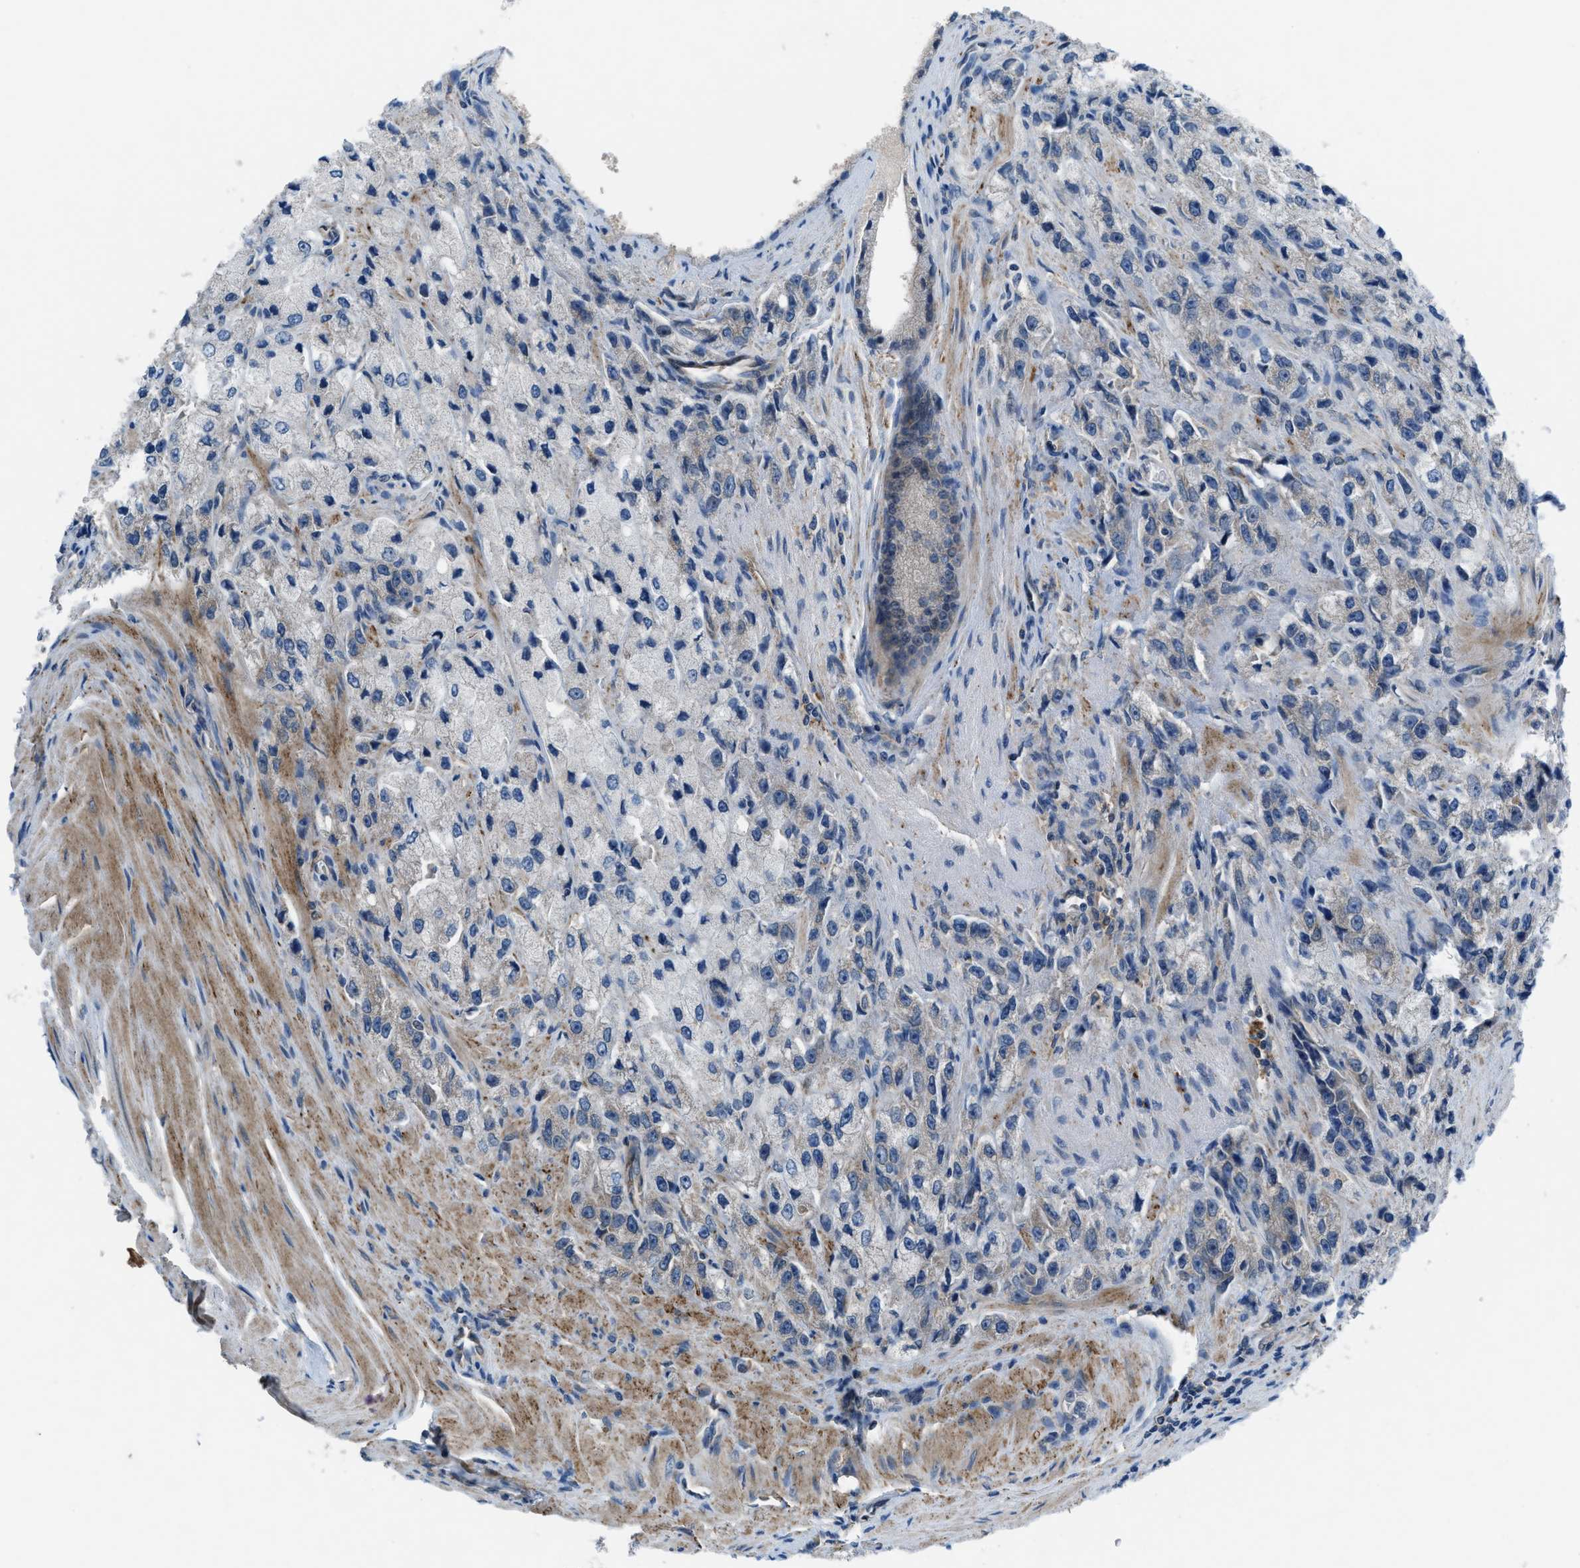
{"staining": {"intensity": "negative", "quantity": "none", "location": "none"}, "tissue": "prostate cancer", "cell_type": "Tumor cells", "image_type": "cancer", "snomed": [{"axis": "morphology", "description": "Adenocarcinoma, High grade"}, {"axis": "topography", "description": "Prostate"}], "caption": "Tumor cells show no significant protein positivity in prostate cancer (high-grade adenocarcinoma). (Brightfield microscopy of DAB (3,3'-diaminobenzidine) immunohistochemistry at high magnification).", "gene": "BAZ2B", "patient": {"sex": "male", "age": 58}}